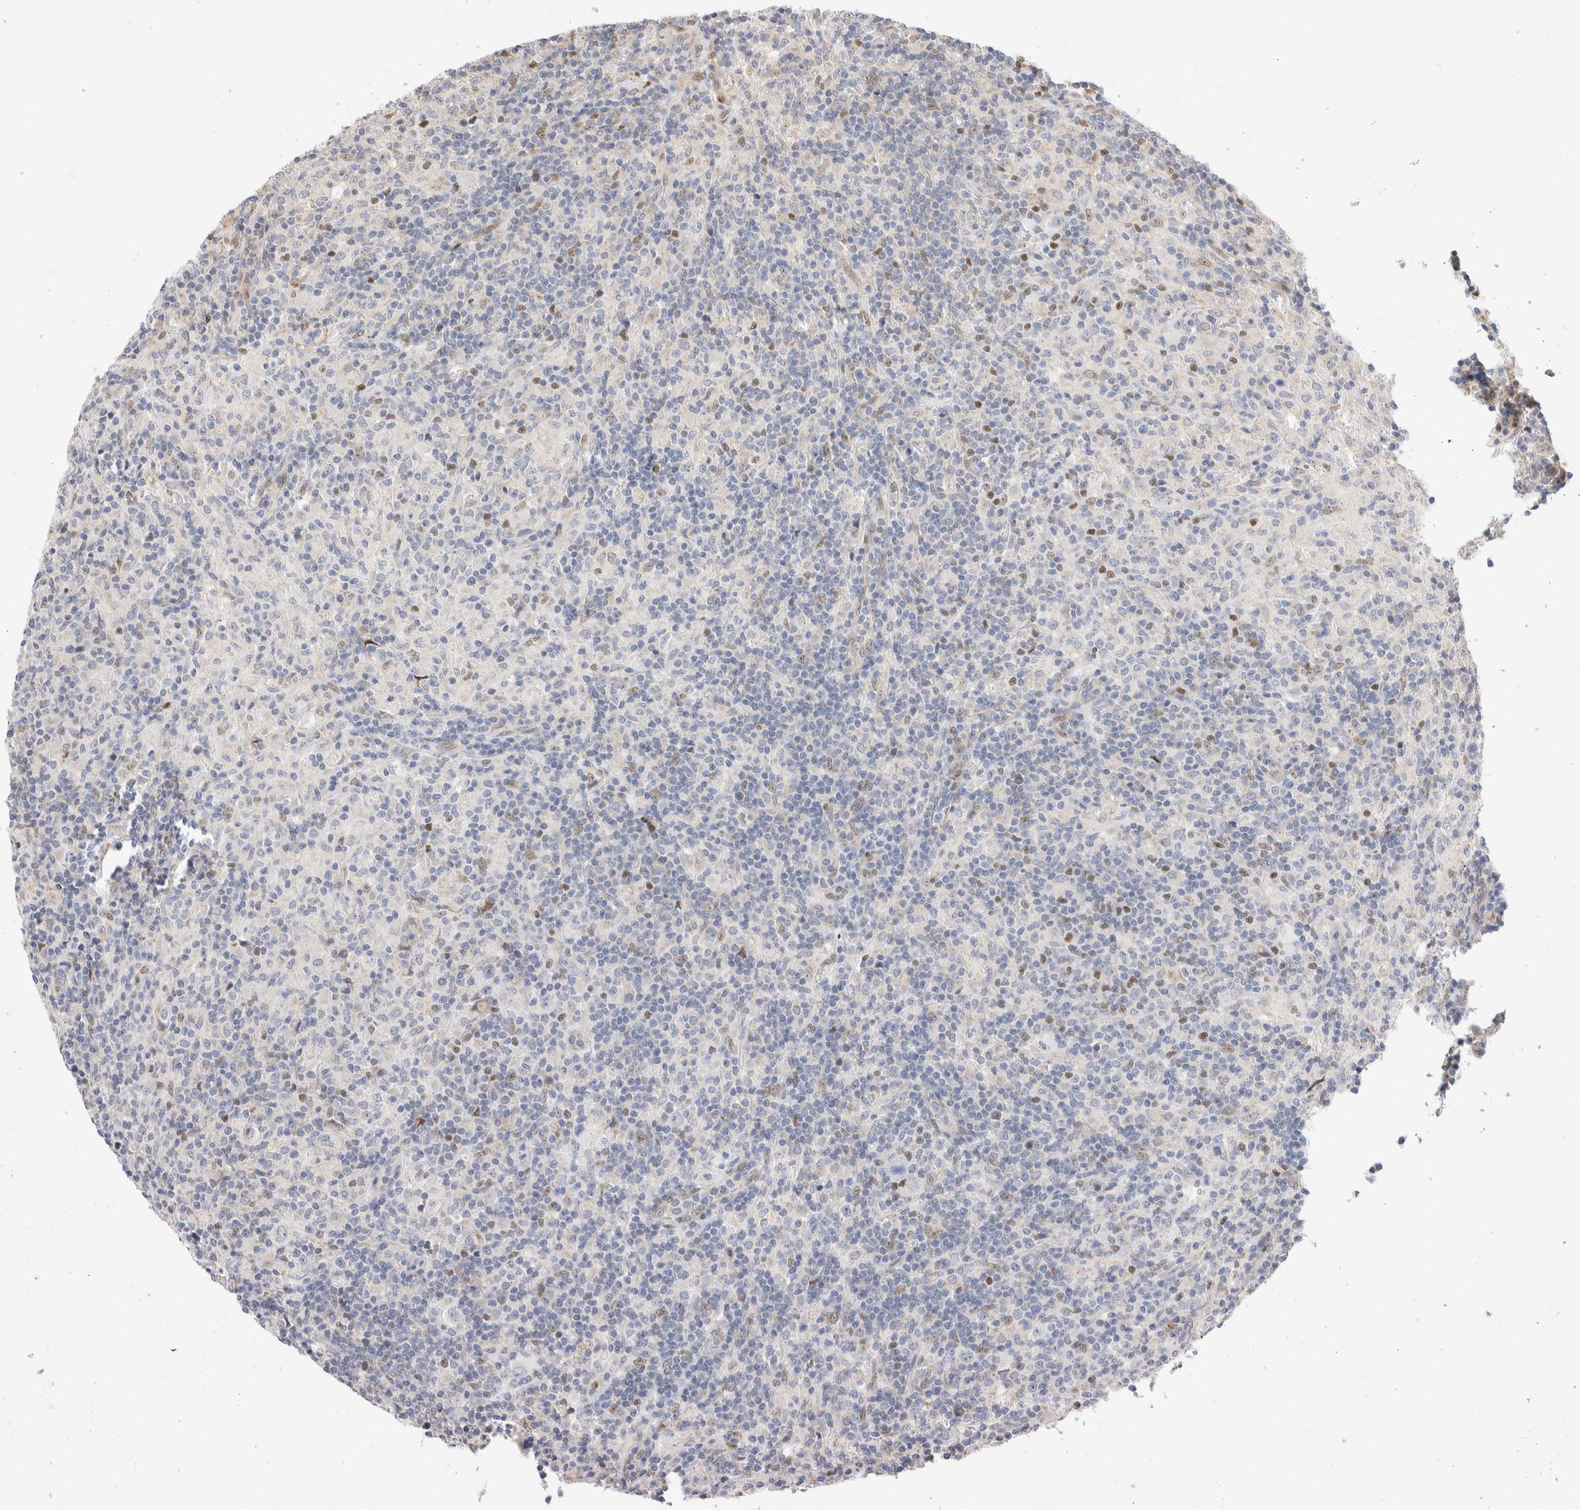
{"staining": {"intensity": "negative", "quantity": "none", "location": "none"}, "tissue": "lymphoma", "cell_type": "Tumor cells", "image_type": "cancer", "snomed": [{"axis": "morphology", "description": "Hodgkin's disease, NOS"}, {"axis": "topography", "description": "Lymph node"}], "caption": "Immunohistochemistry histopathology image of neoplastic tissue: lymphoma stained with DAB exhibits no significant protein positivity in tumor cells.", "gene": "NSMAF", "patient": {"sex": "male", "age": 70}}